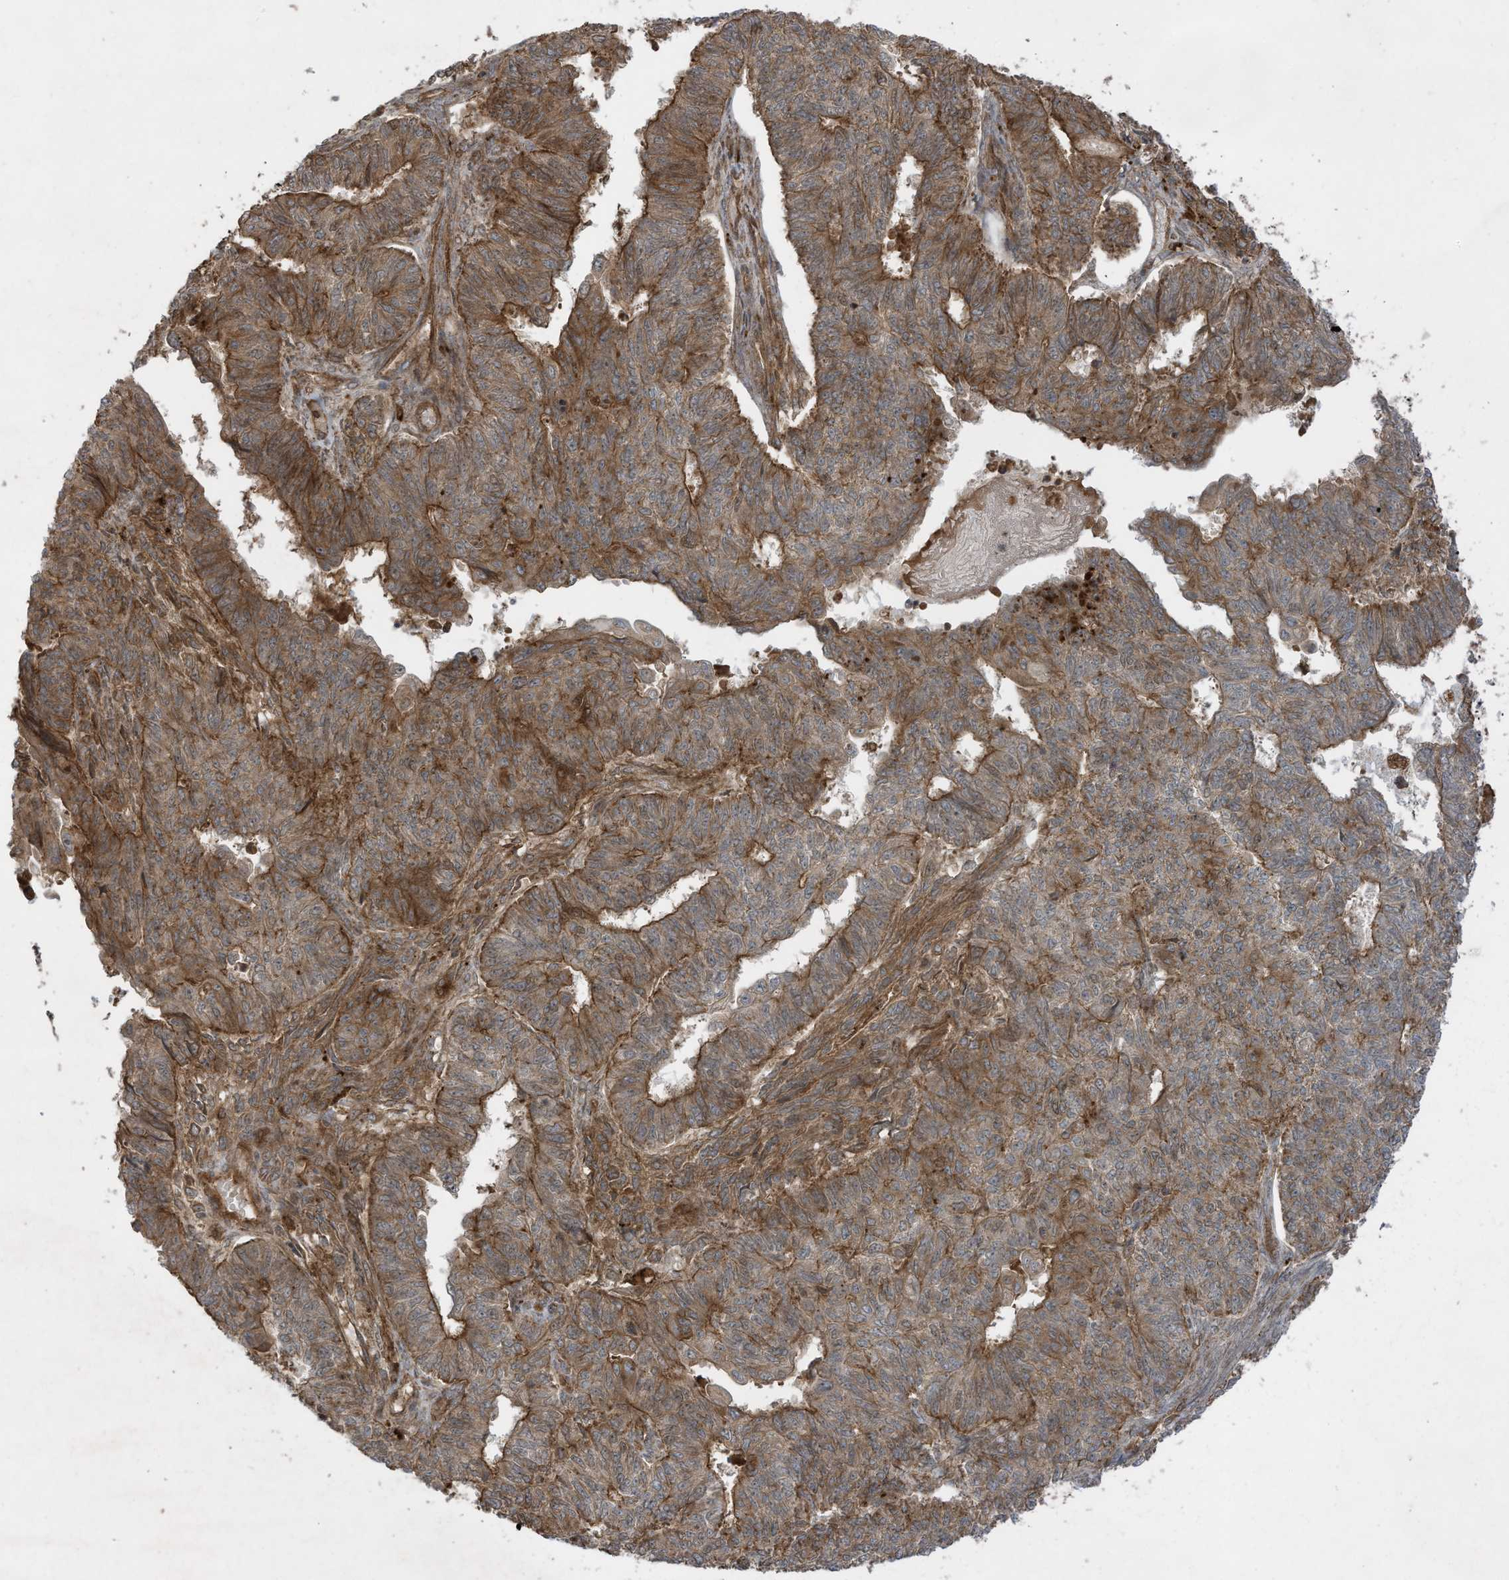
{"staining": {"intensity": "moderate", "quantity": ">75%", "location": "cytoplasmic/membranous"}, "tissue": "endometrial cancer", "cell_type": "Tumor cells", "image_type": "cancer", "snomed": [{"axis": "morphology", "description": "Adenocarcinoma, NOS"}, {"axis": "topography", "description": "Endometrium"}], "caption": "High-power microscopy captured an immunohistochemistry (IHC) micrograph of adenocarcinoma (endometrial), revealing moderate cytoplasmic/membranous positivity in approximately >75% of tumor cells.", "gene": "DDIT4", "patient": {"sex": "female", "age": 32}}